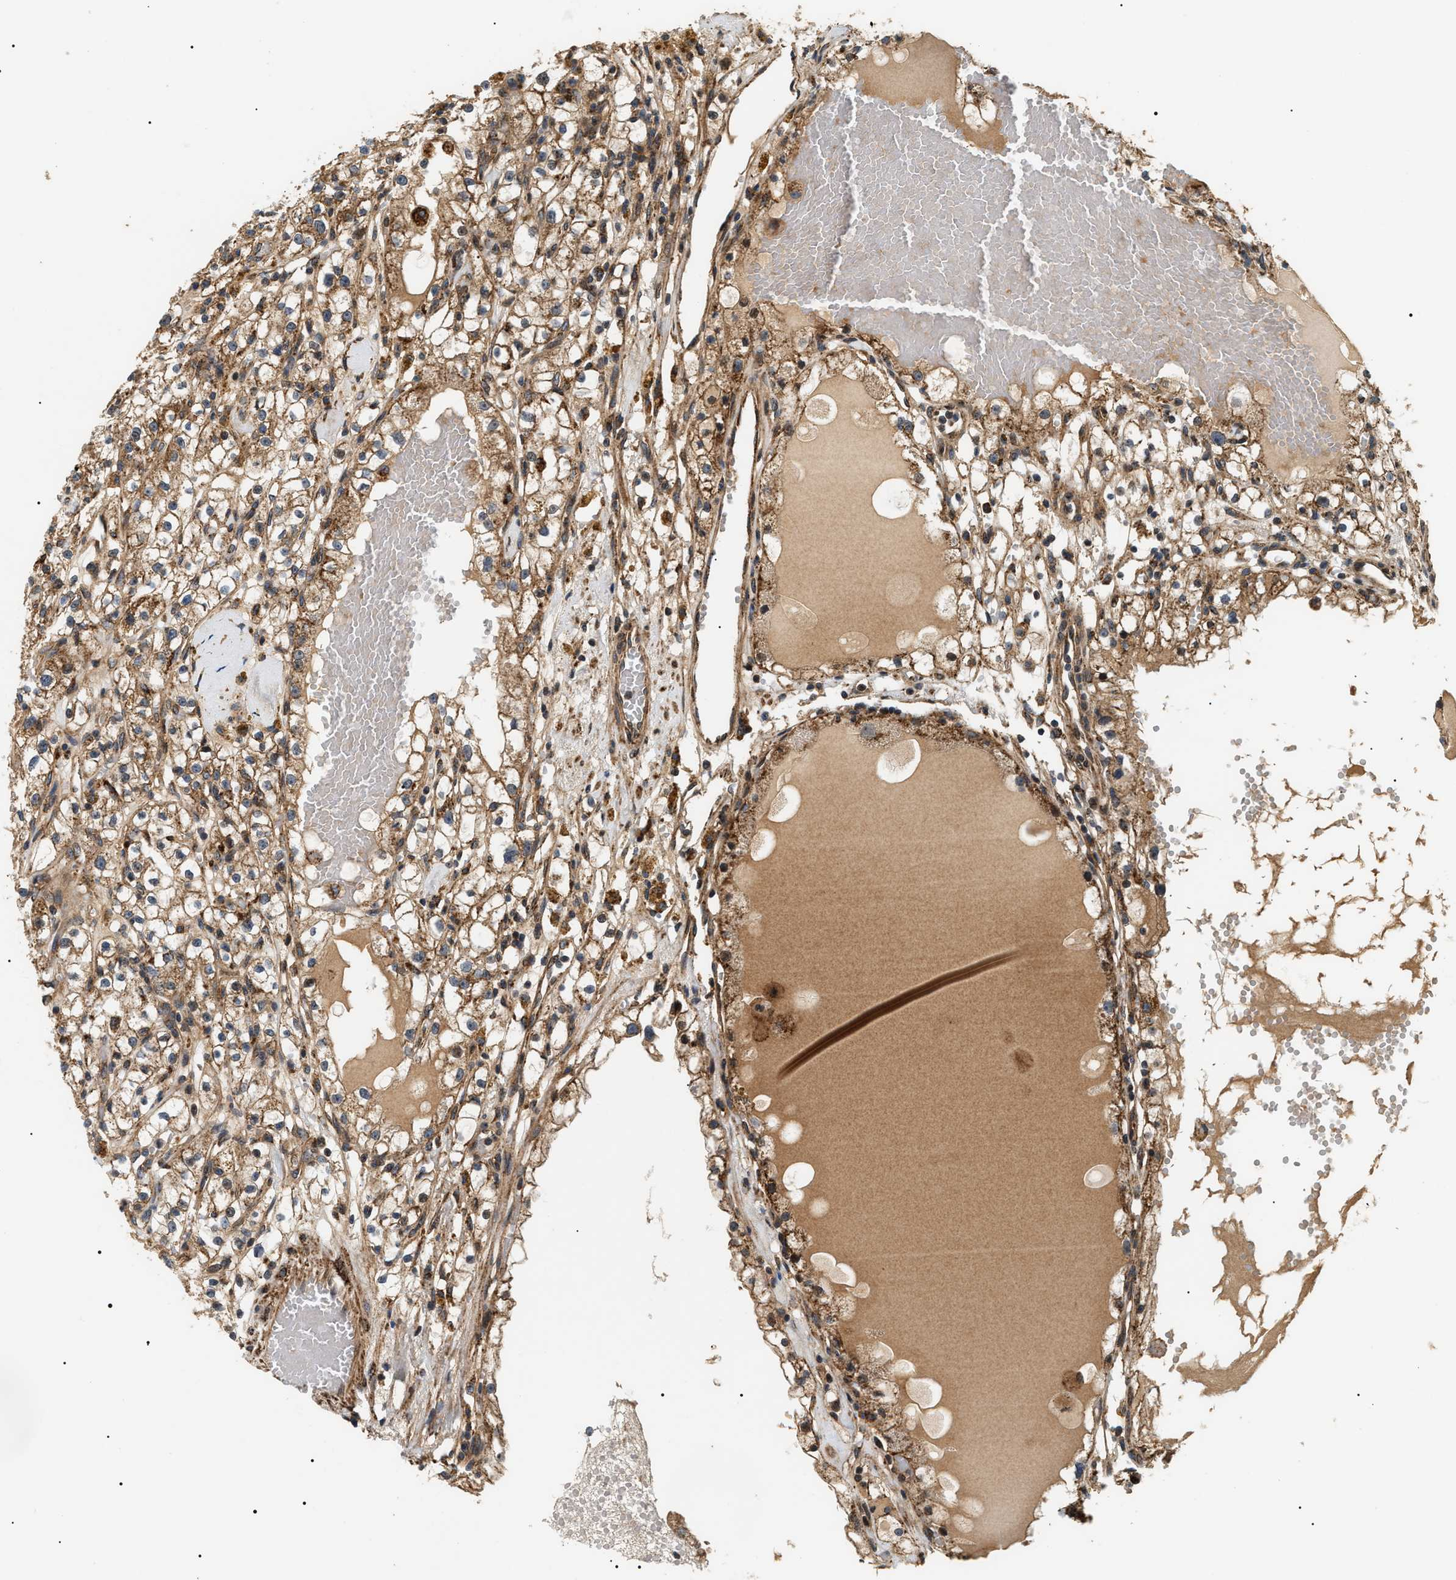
{"staining": {"intensity": "moderate", "quantity": ">75%", "location": "cytoplasmic/membranous"}, "tissue": "renal cancer", "cell_type": "Tumor cells", "image_type": "cancer", "snomed": [{"axis": "morphology", "description": "Adenocarcinoma, NOS"}, {"axis": "topography", "description": "Kidney"}], "caption": "IHC image of neoplastic tissue: renal cancer (adenocarcinoma) stained using IHC exhibits medium levels of moderate protein expression localized specifically in the cytoplasmic/membranous of tumor cells, appearing as a cytoplasmic/membranous brown color.", "gene": "ZBTB26", "patient": {"sex": "male", "age": 56}}